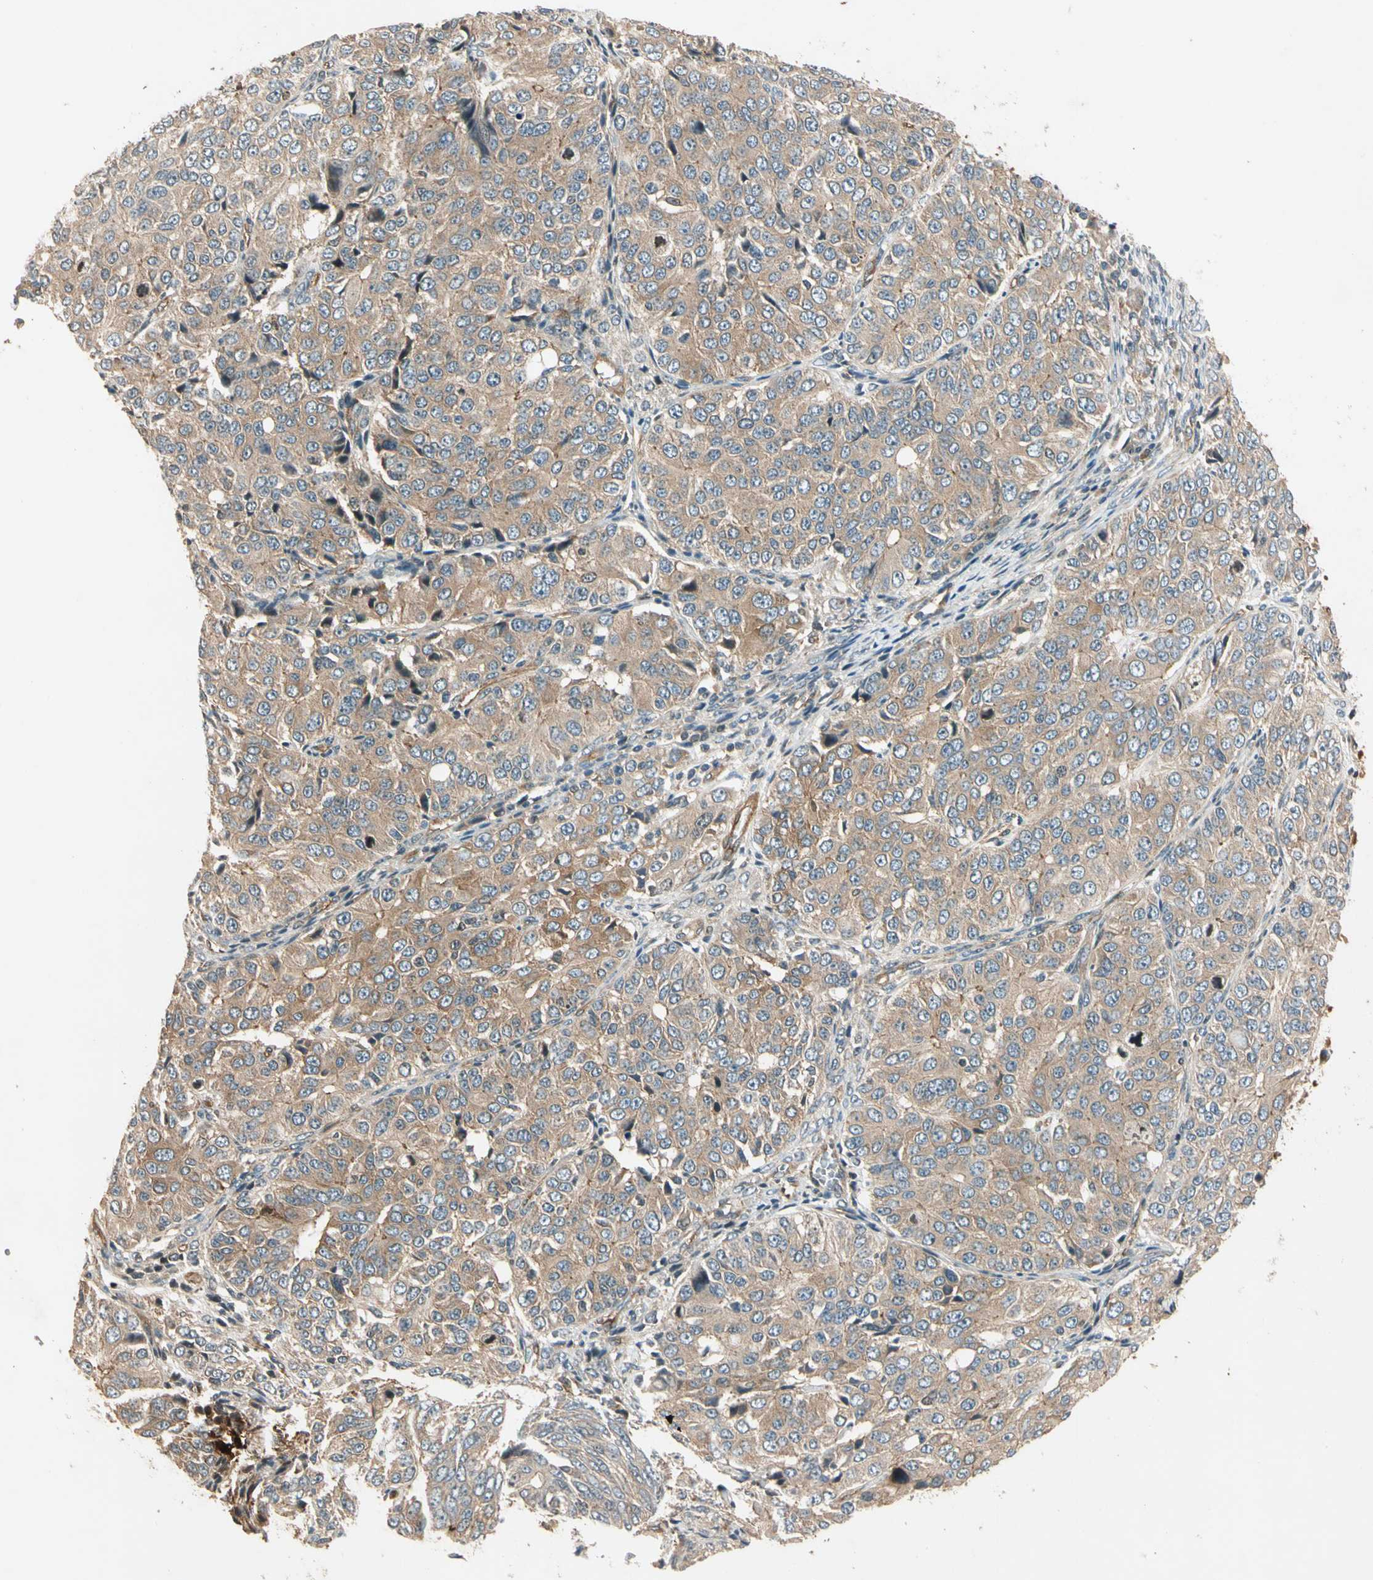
{"staining": {"intensity": "moderate", "quantity": ">75%", "location": "cytoplasmic/membranous"}, "tissue": "ovarian cancer", "cell_type": "Tumor cells", "image_type": "cancer", "snomed": [{"axis": "morphology", "description": "Carcinoma, endometroid"}, {"axis": "topography", "description": "Ovary"}], "caption": "Ovarian cancer (endometroid carcinoma) stained with a brown dye demonstrates moderate cytoplasmic/membranous positive expression in about >75% of tumor cells.", "gene": "ROCK2", "patient": {"sex": "female", "age": 51}}